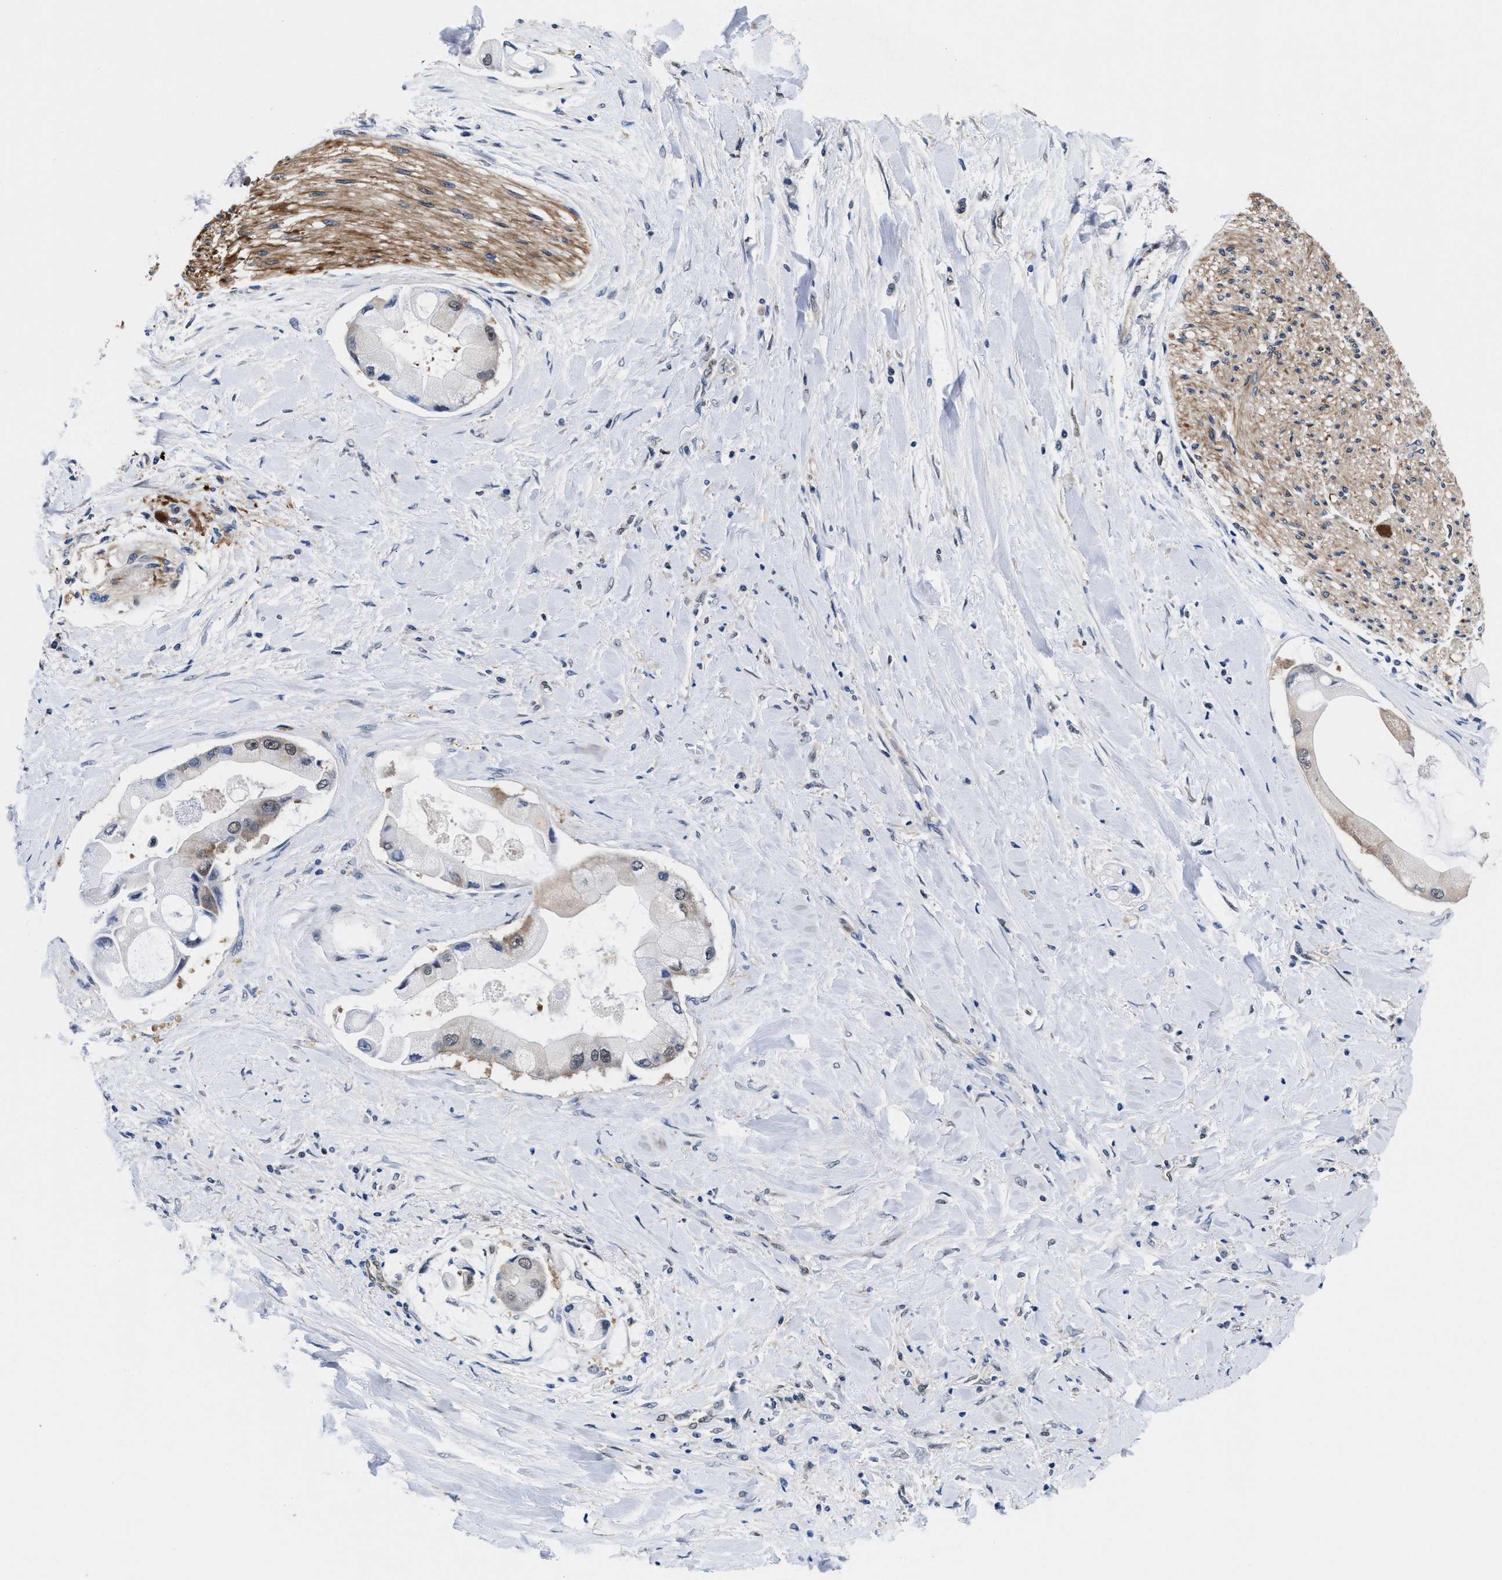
{"staining": {"intensity": "weak", "quantity": "25%-75%", "location": "cytoplasmic/membranous,nuclear"}, "tissue": "liver cancer", "cell_type": "Tumor cells", "image_type": "cancer", "snomed": [{"axis": "morphology", "description": "Cholangiocarcinoma"}, {"axis": "topography", "description": "Liver"}], "caption": "An image showing weak cytoplasmic/membranous and nuclear expression in about 25%-75% of tumor cells in liver cancer (cholangiocarcinoma), as visualized by brown immunohistochemical staining.", "gene": "ACLY", "patient": {"sex": "male", "age": 50}}